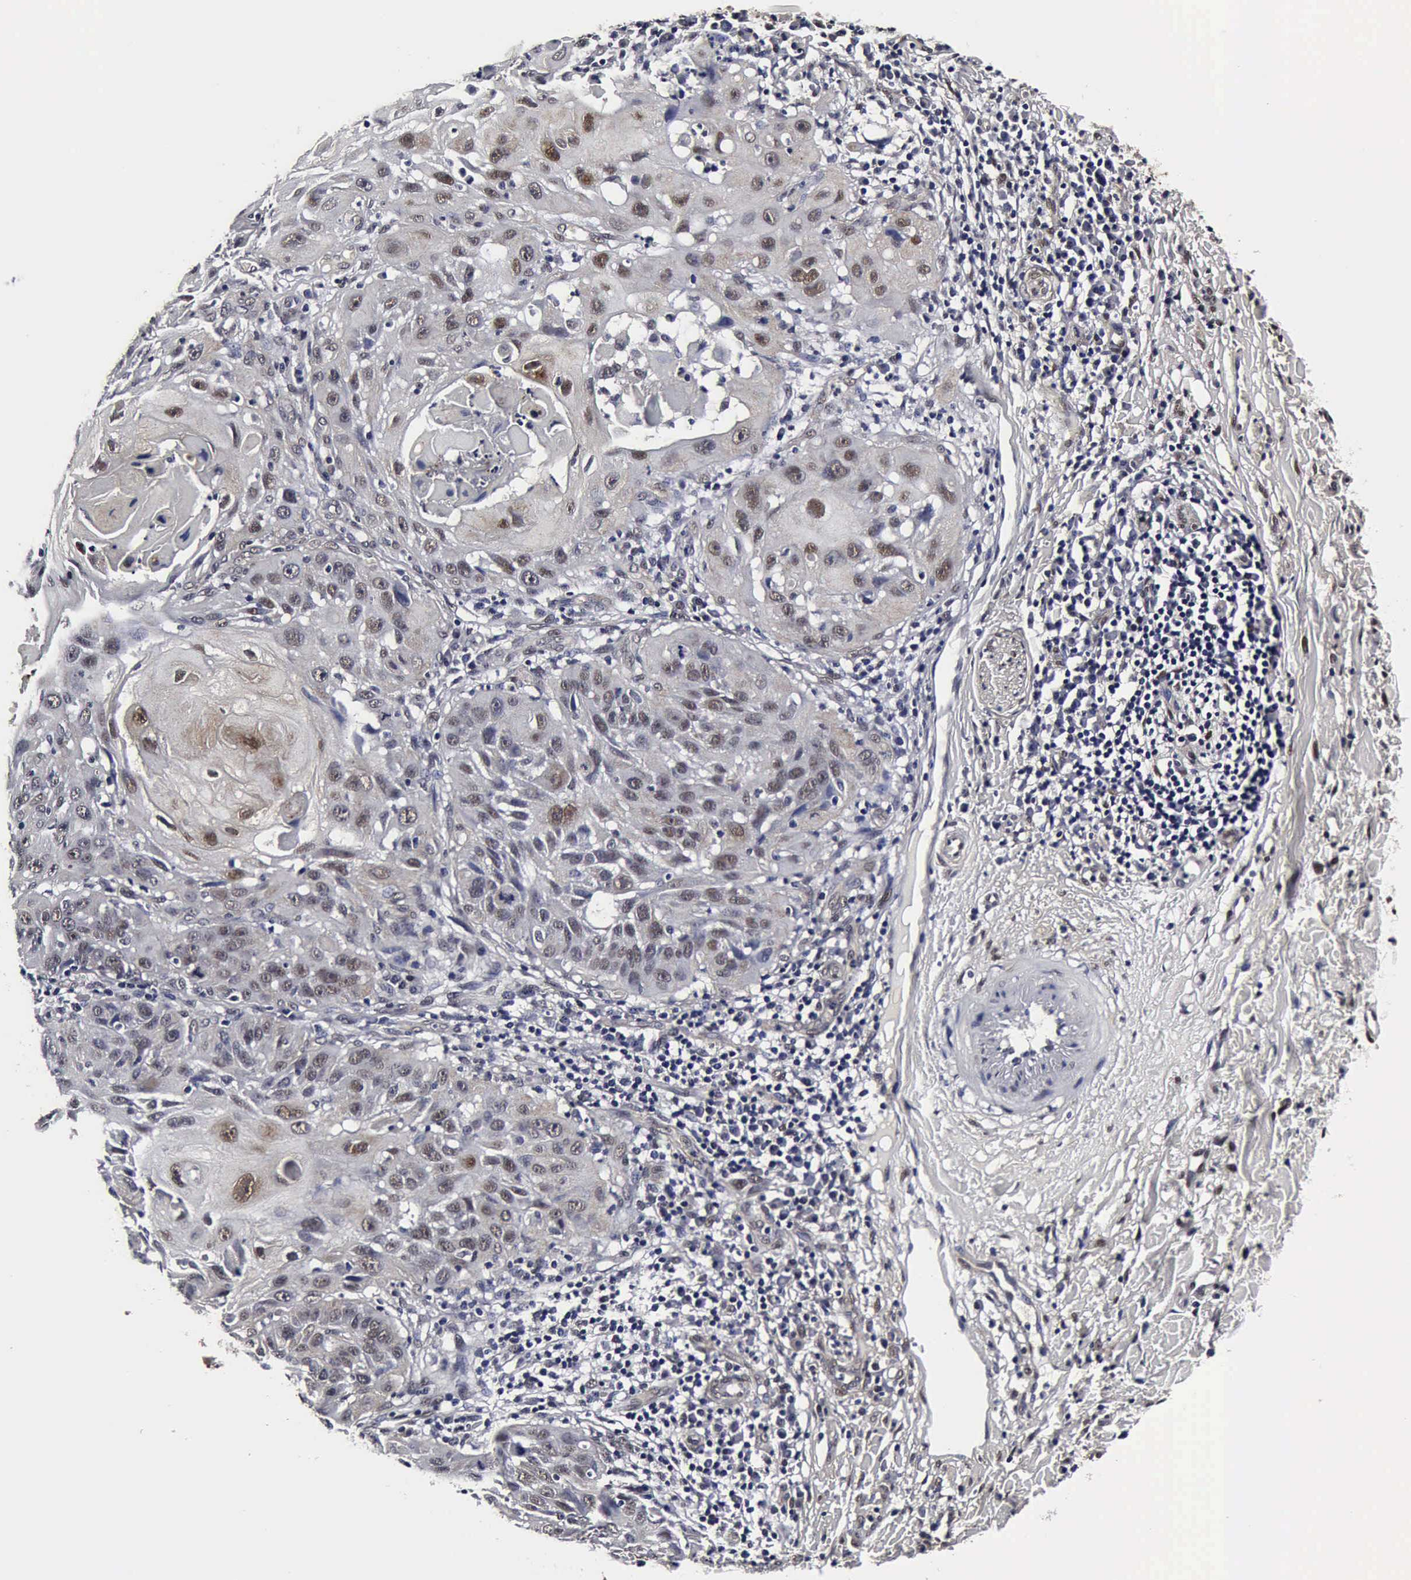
{"staining": {"intensity": "weak", "quantity": "25%-75%", "location": "cytoplasmic/membranous,nuclear"}, "tissue": "skin cancer", "cell_type": "Tumor cells", "image_type": "cancer", "snomed": [{"axis": "morphology", "description": "Squamous cell carcinoma, NOS"}, {"axis": "topography", "description": "Skin"}], "caption": "Skin cancer (squamous cell carcinoma) stained for a protein reveals weak cytoplasmic/membranous and nuclear positivity in tumor cells.", "gene": "UBC", "patient": {"sex": "female", "age": 89}}